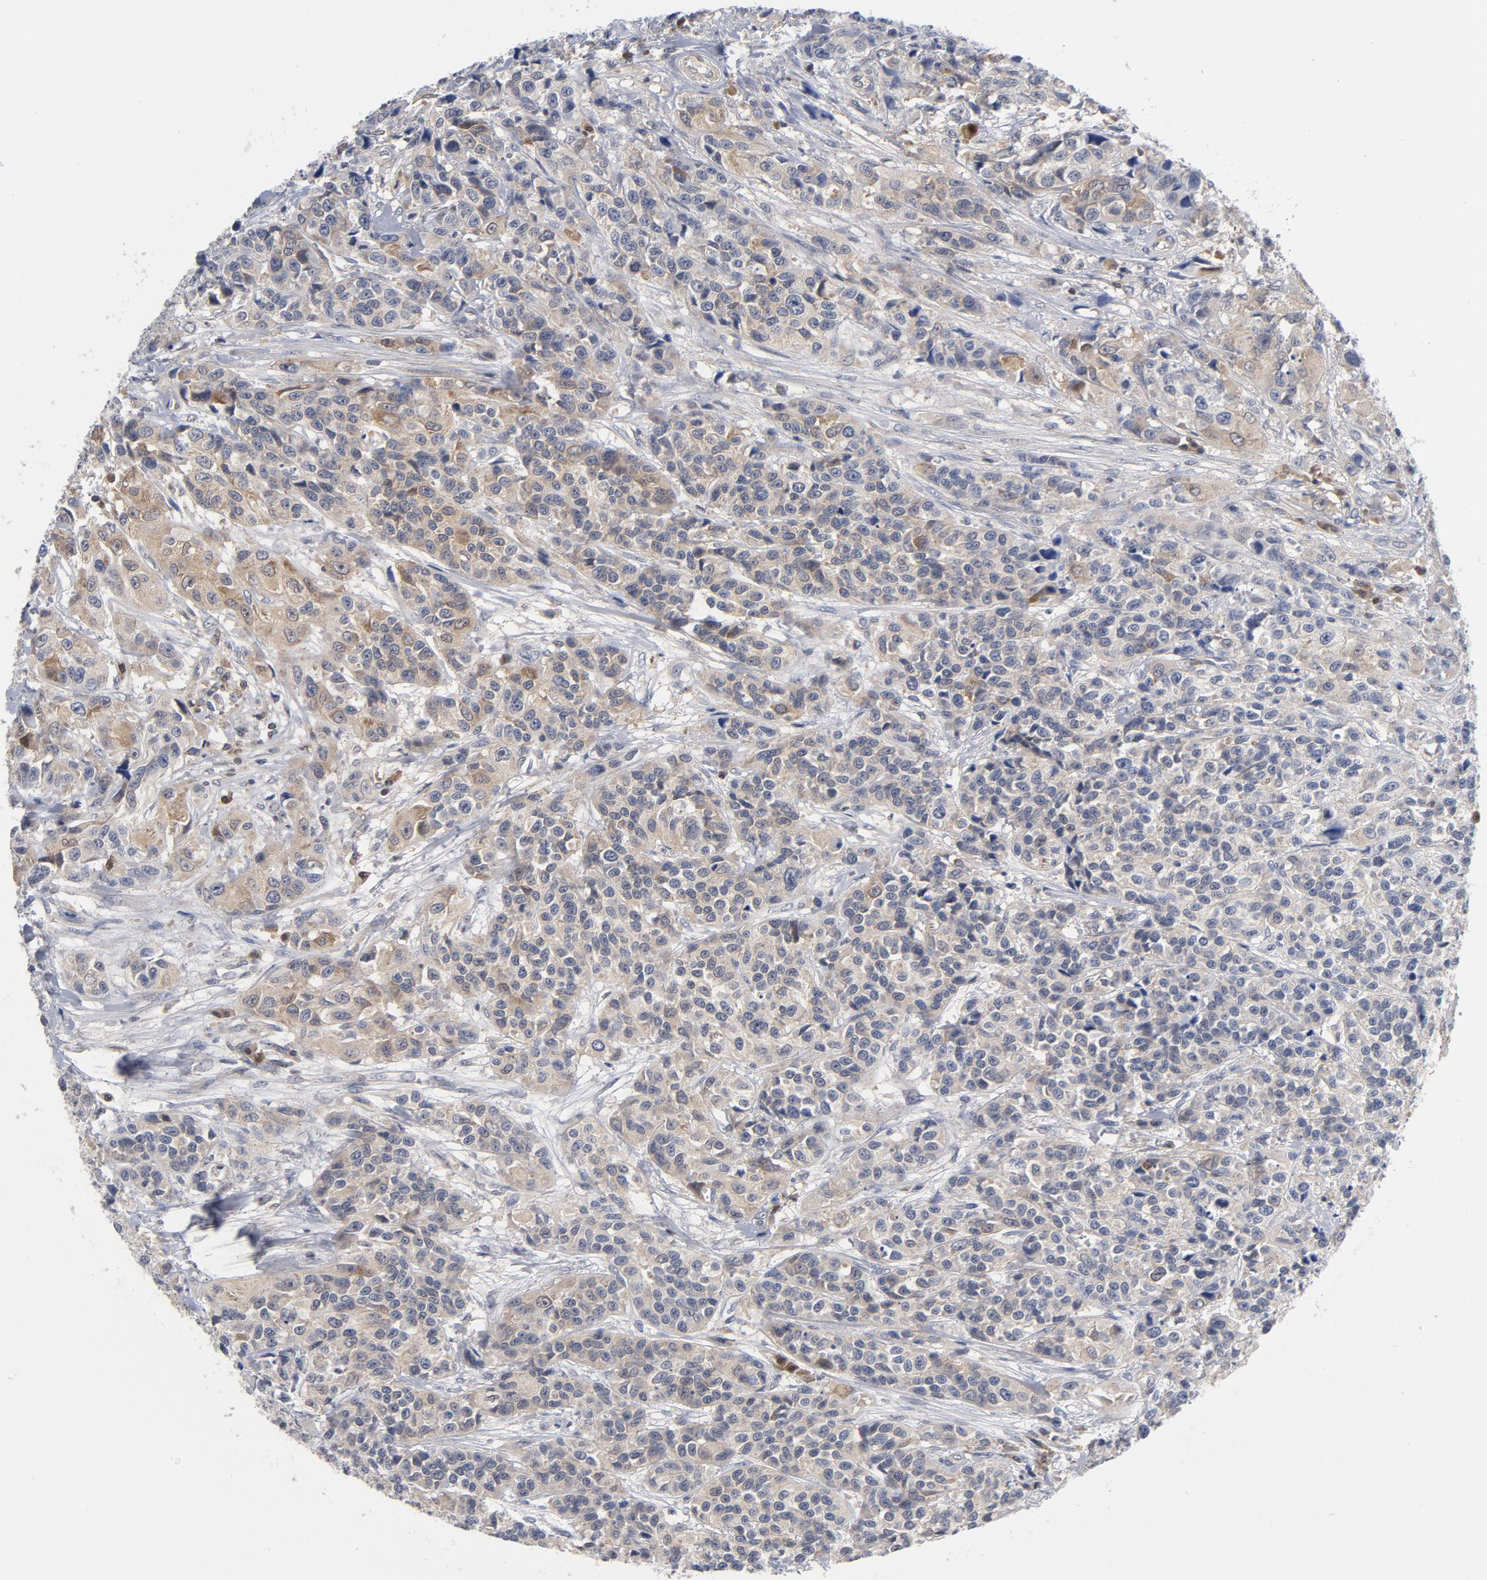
{"staining": {"intensity": "weak", "quantity": "<25%", "location": "cytoplasmic/membranous"}, "tissue": "urothelial cancer", "cell_type": "Tumor cells", "image_type": "cancer", "snomed": [{"axis": "morphology", "description": "Urothelial carcinoma, High grade"}, {"axis": "topography", "description": "Urinary bladder"}], "caption": "A micrograph of urothelial cancer stained for a protein shows no brown staining in tumor cells. The staining was performed using DAB to visualize the protein expression in brown, while the nuclei were stained in blue with hematoxylin (Magnification: 20x).", "gene": "TRADD", "patient": {"sex": "female", "age": 81}}